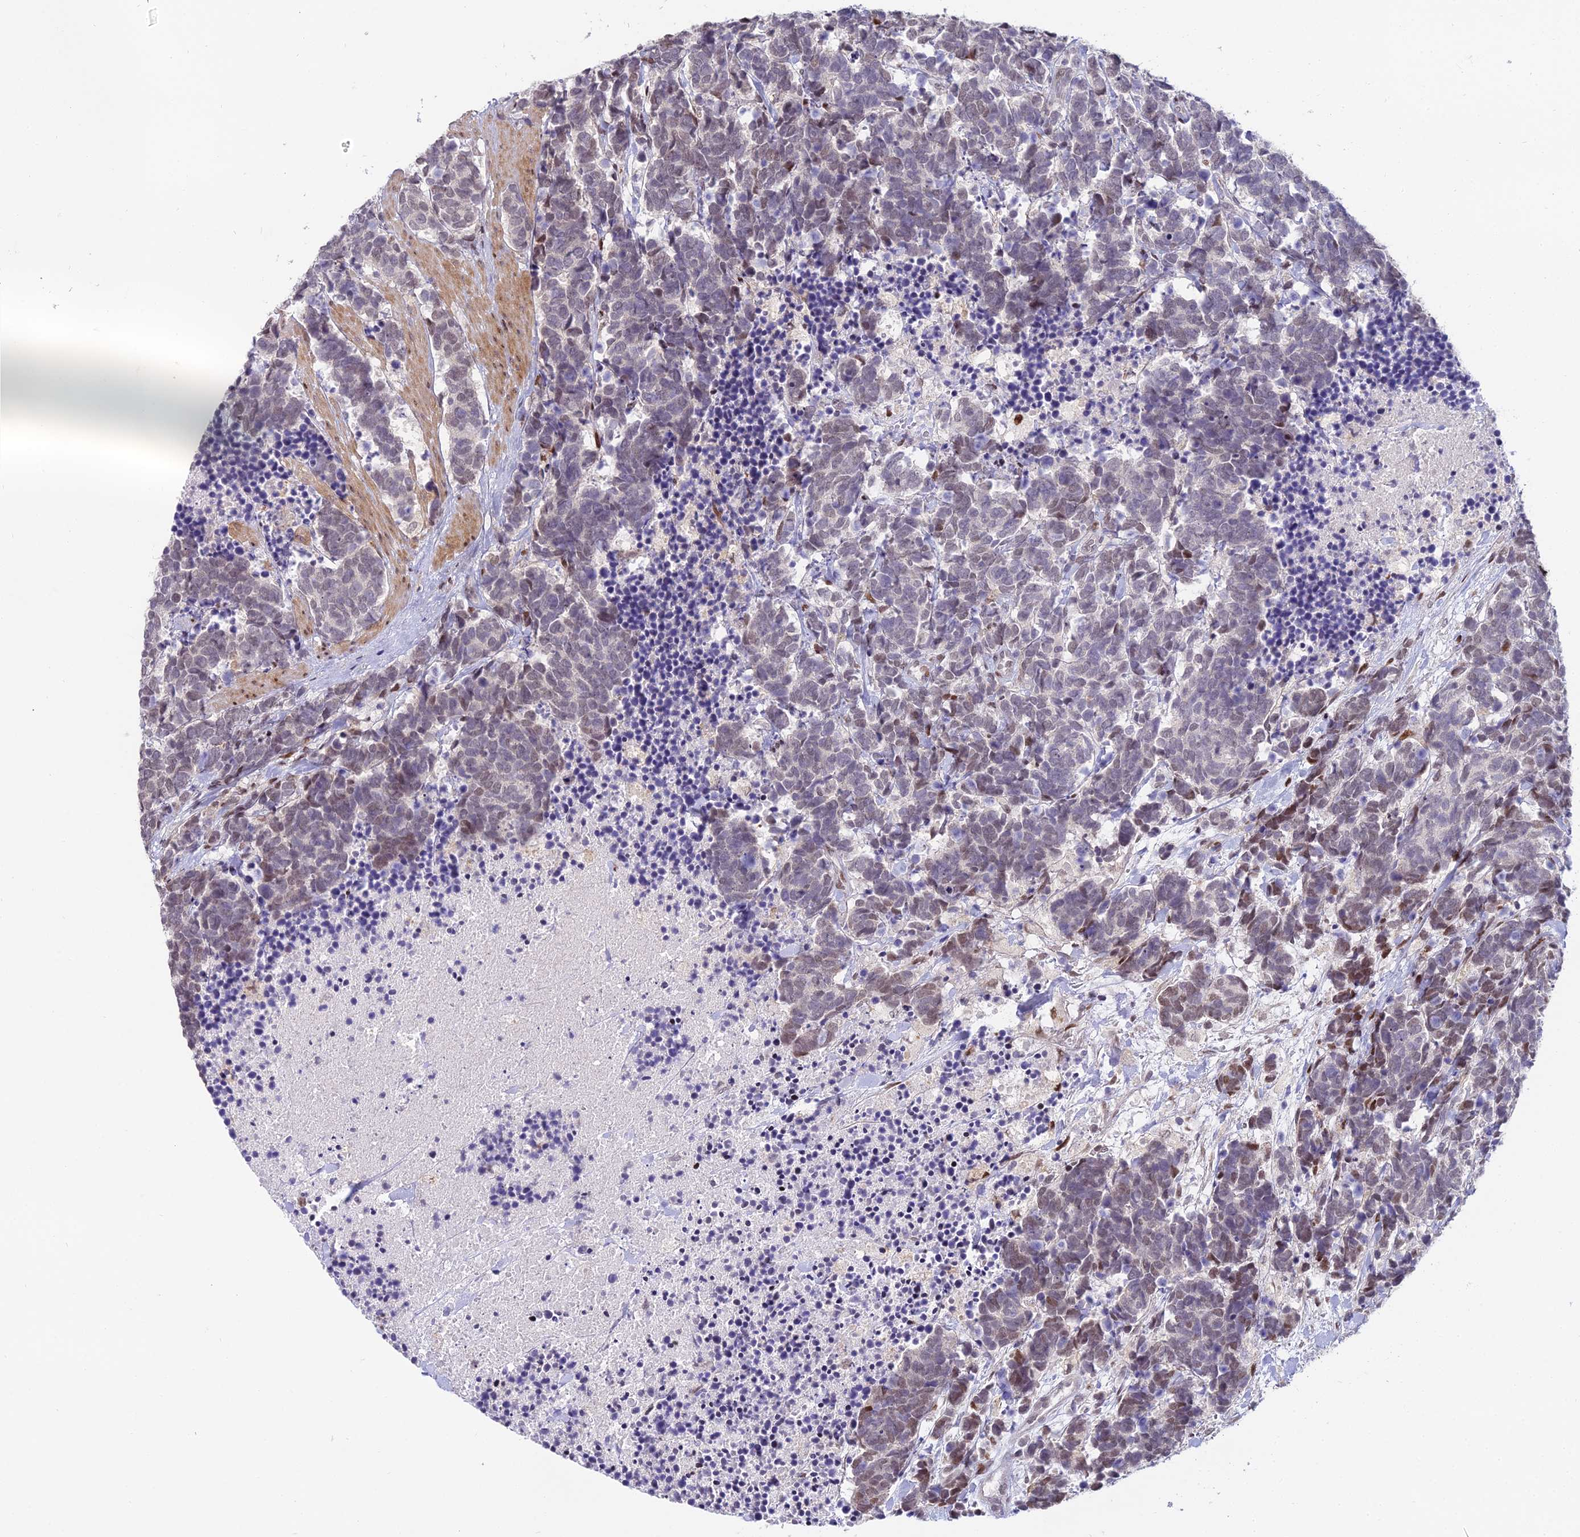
{"staining": {"intensity": "weak", "quantity": ">75%", "location": "cytoplasmic/membranous,nuclear"}, "tissue": "carcinoid", "cell_type": "Tumor cells", "image_type": "cancer", "snomed": [{"axis": "morphology", "description": "Carcinoma, NOS"}, {"axis": "morphology", "description": "Carcinoid, malignant, NOS"}, {"axis": "topography", "description": "Prostate"}], "caption": "High-magnification brightfield microscopy of carcinoid (malignant) stained with DAB (brown) and counterstained with hematoxylin (blue). tumor cells exhibit weak cytoplasmic/membranous and nuclear expression is present in about>75% of cells.", "gene": "ZNF707", "patient": {"sex": "male", "age": 57}}